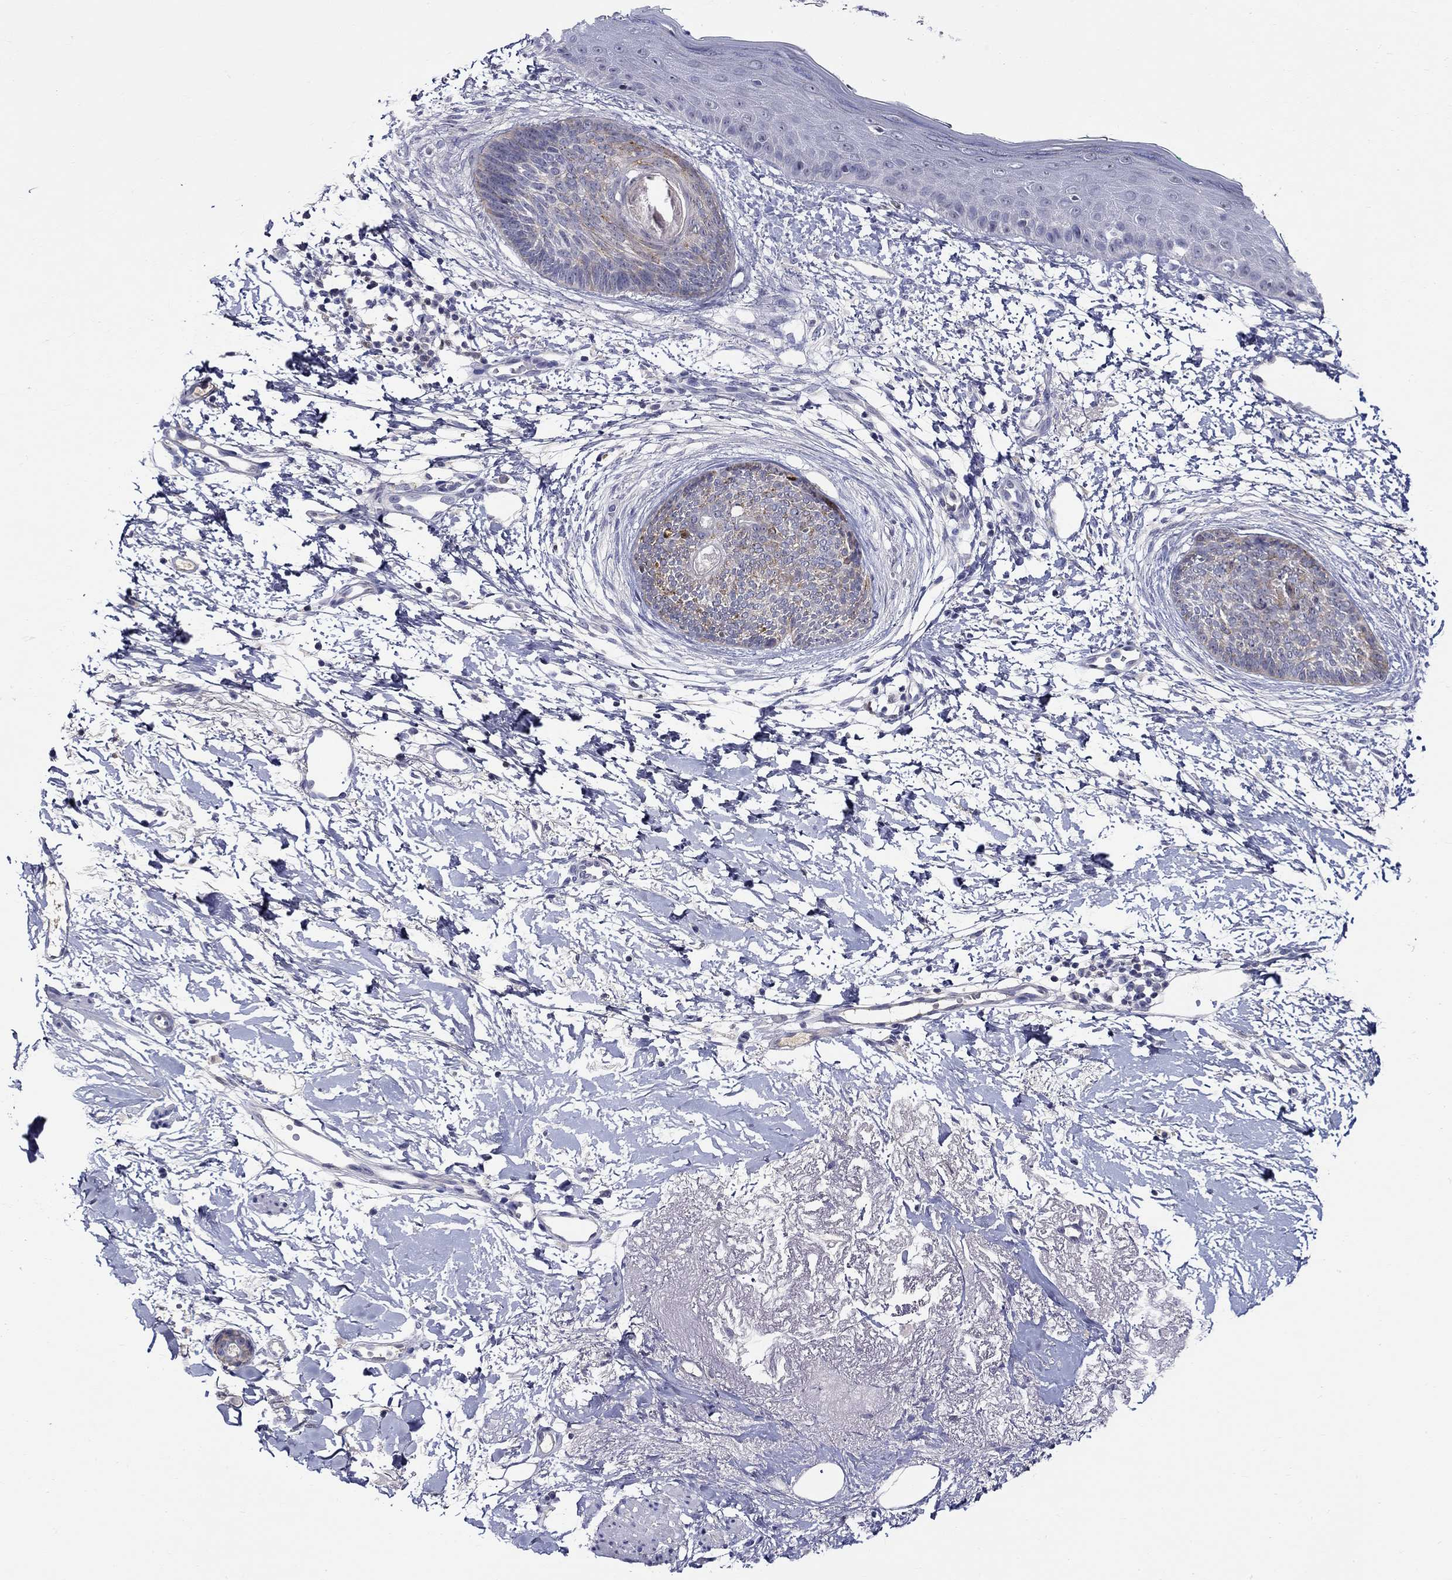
{"staining": {"intensity": "moderate", "quantity": "25%-75%", "location": "cytoplasmic/membranous"}, "tissue": "skin cancer", "cell_type": "Tumor cells", "image_type": "cancer", "snomed": [{"axis": "morphology", "description": "Normal tissue, NOS"}, {"axis": "morphology", "description": "Basal cell carcinoma"}, {"axis": "topography", "description": "Skin"}], "caption": "Skin basal cell carcinoma stained with a protein marker exhibits moderate staining in tumor cells.", "gene": "SLC30A3", "patient": {"sex": "male", "age": 84}}